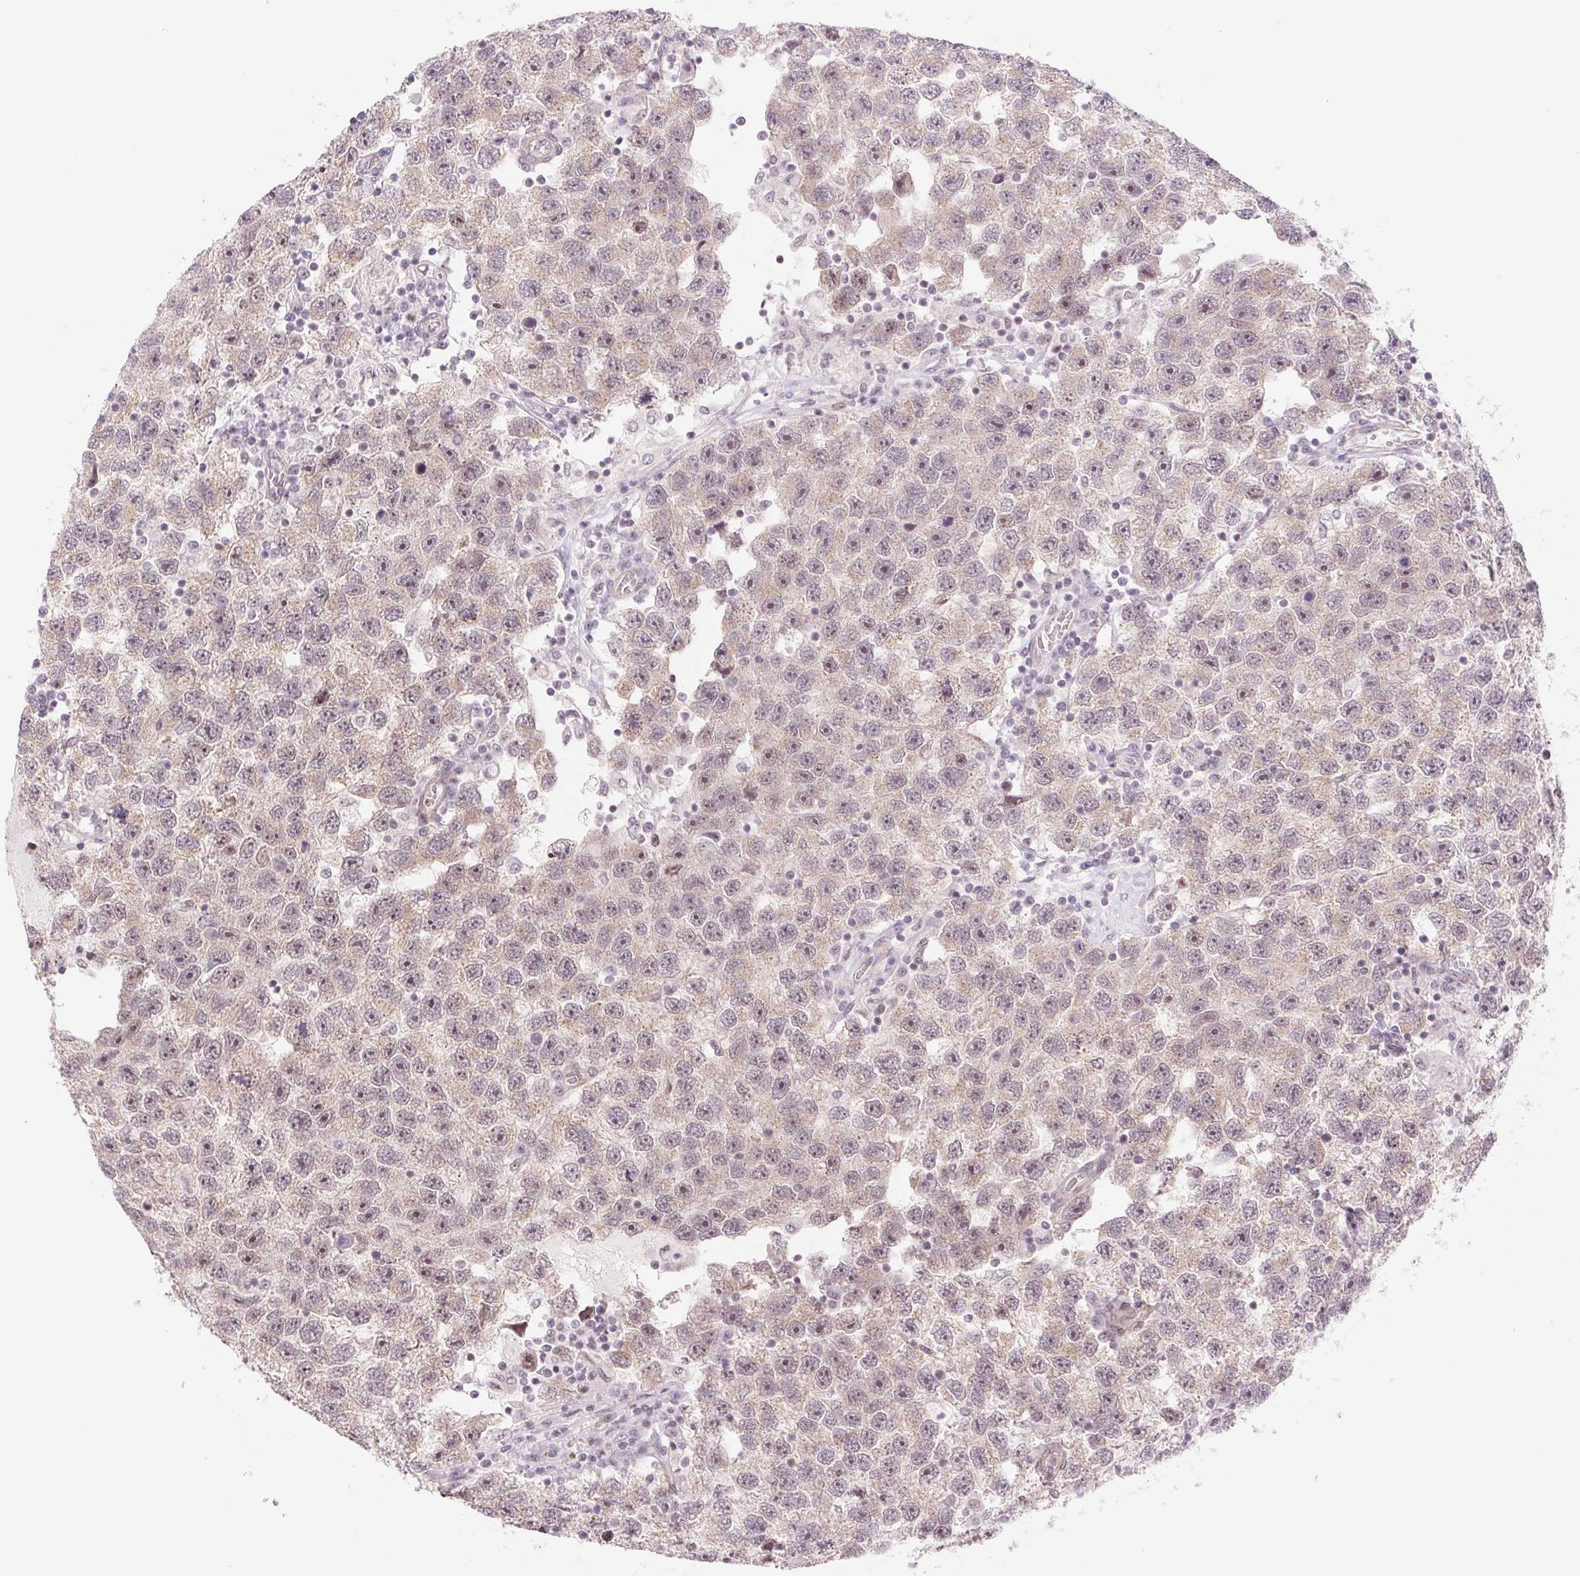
{"staining": {"intensity": "strong", "quantity": "25%-75%", "location": "nuclear"}, "tissue": "testis cancer", "cell_type": "Tumor cells", "image_type": "cancer", "snomed": [{"axis": "morphology", "description": "Seminoma, NOS"}, {"axis": "topography", "description": "Testis"}], "caption": "Immunohistochemical staining of human seminoma (testis) exhibits high levels of strong nuclear protein expression in about 25%-75% of tumor cells.", "gene": "CWC25", "patient": {"sex": "male", "age": 26}}